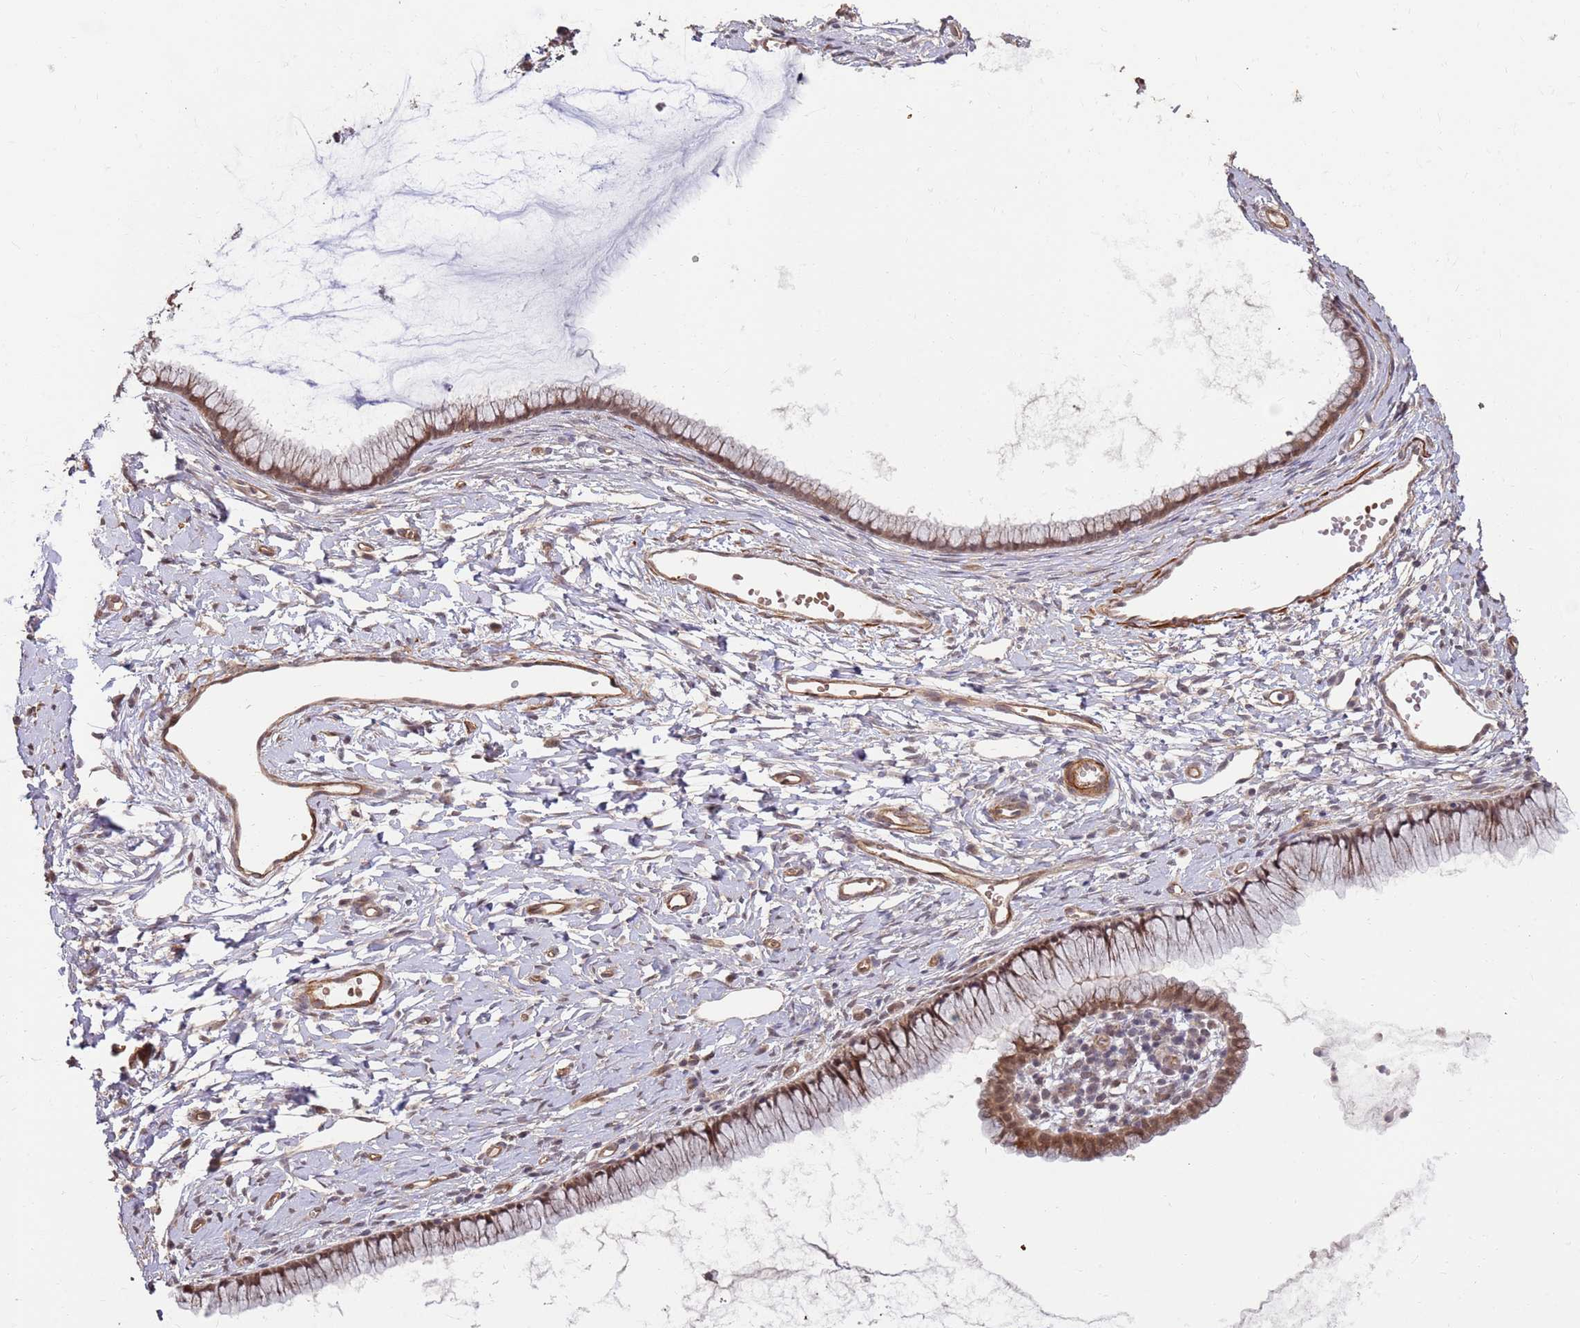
{"staining": {"intensity": "moderate", "quantity": ">75%", "location": "cytoplasmic/membranous,nuclear"}, "tissue": "cervix", "cell_type": "Glandular cells", "image_type": "normal", "snomed": [{"axis": "morphology", "description": "Normal tissue, NOS"}, {"axis": "topography", "description": "Cervix"}], "caption": "Immunohistochemistry (IHC) (DAB) staining of unremarkable human cervix reveals moderate cytoplasmic/membranous,nuclear protein staining in about >75% of glandular cells. The staining is performed using DAB (3,3'-diaminobenzidine) brown chromogen to label protein expression. The nuclei are counter-stained blue using hematoxylin.", "gene": "ST18", "patient": {"sex": "female", "age": 40}}